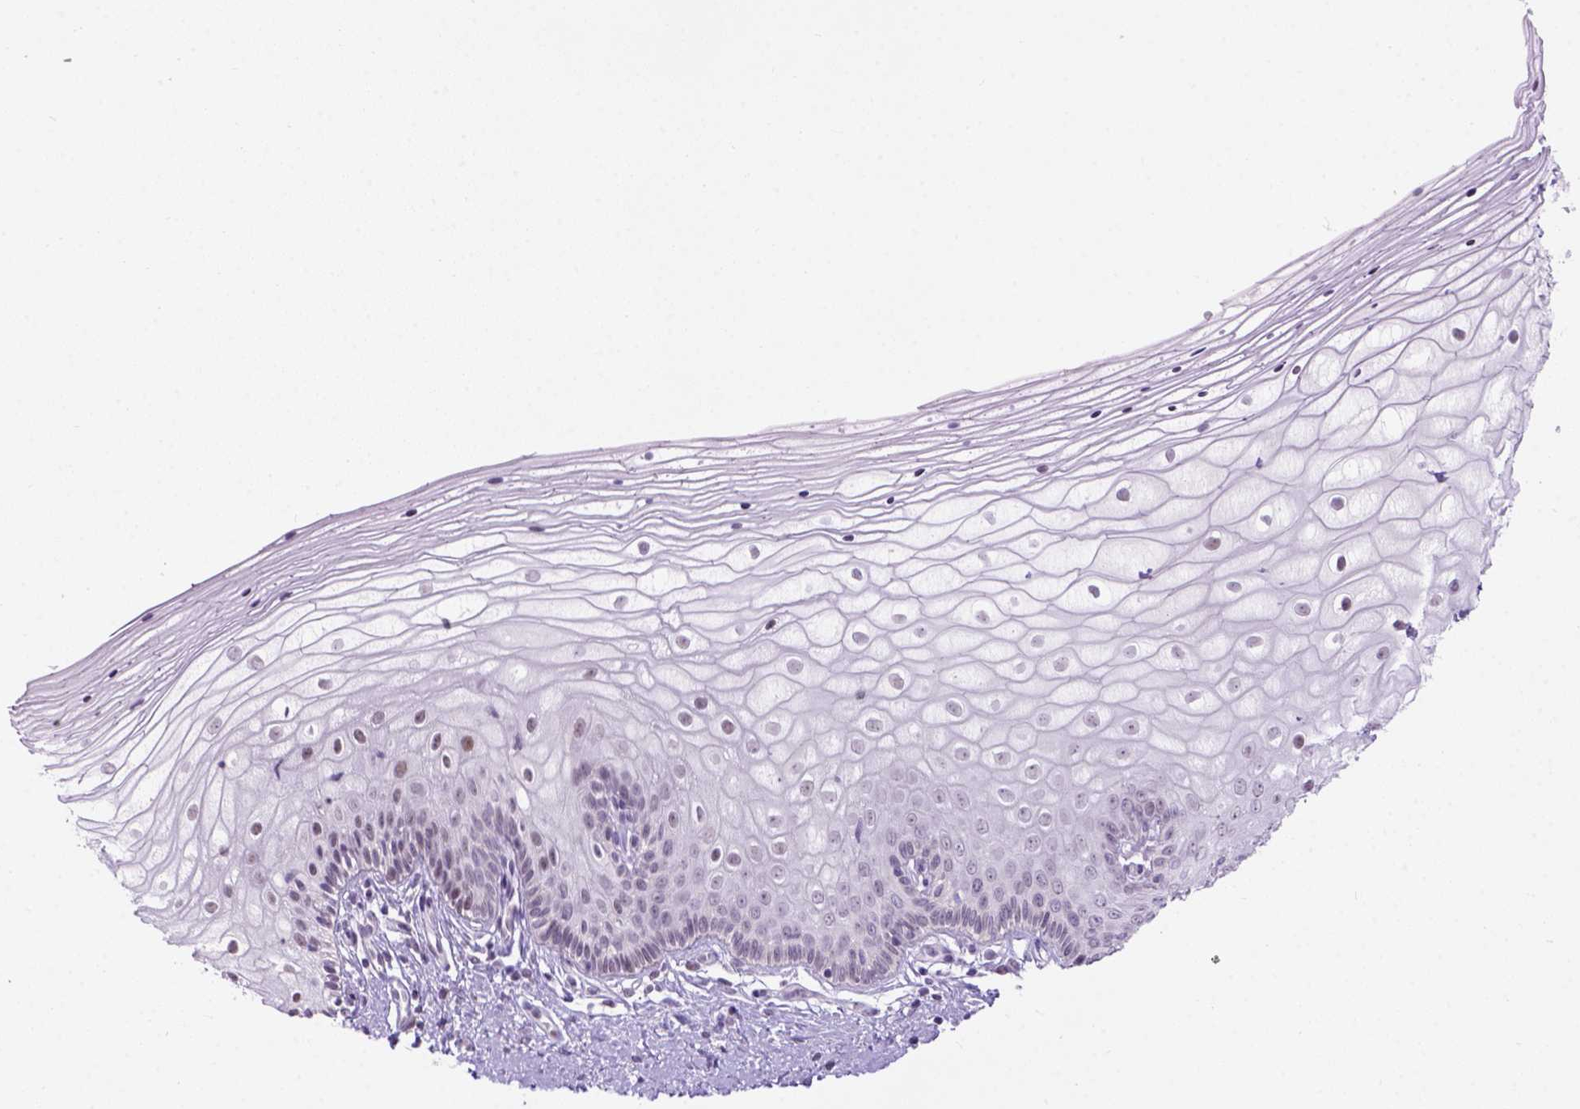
{"staining": {"intensity": "moderate", "quantity": "<25%", "location": "nuclear"}, "tissue": "vagina", "cell_type": "Squamous epithelial cells", "image_type": "normal", "snomed": [{"axis": "morphology", "description": "Normal tissue, NOS"}, {"axis": "topography", "description": "Vagina"}], "caption": "Human vagina stained for a protein (brown) shows moderate nuclear positive expression in approximately <25% of squamous epithelial cells.", "gene": "TBPL1", "patient": {"sex": "female", "age": 39}}